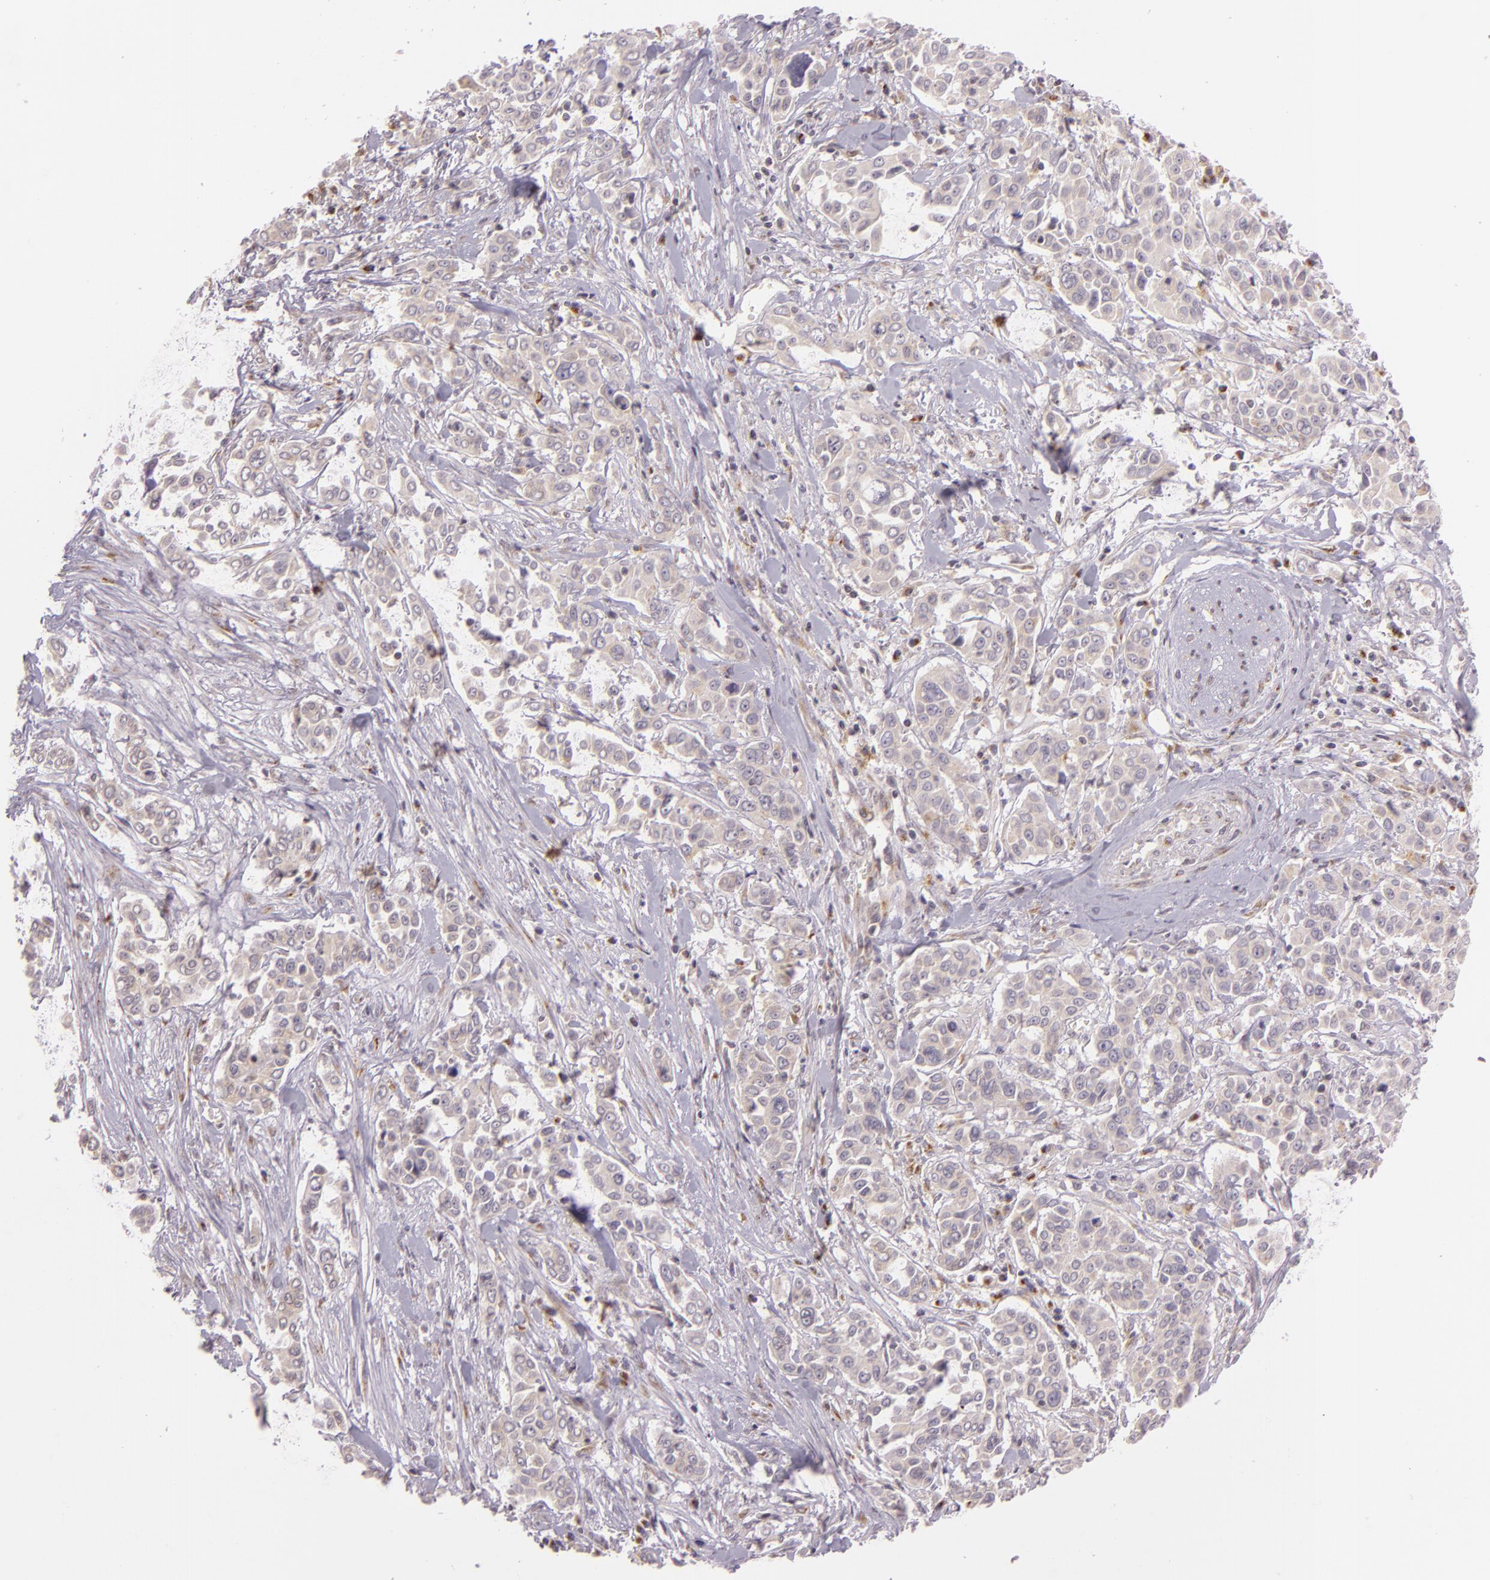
{"staining": {"intensity": "weak", "quantity": ">75%", "location": "cytoplasmic/membranous"}, "tissue": "pancreatic cancer", "cell_type": "Tumor cells", "image_type": "cancer", "snomed": [{"axis": "morphology", "description": "Adenocarcinoma, NOS"}, {"axis": "topography", "description": "Pancreas"}], "caption": "A low amount of weak cytoplasmic/membranous staining is appreciated in approximately >75% of tumor cells in pancreatic cancer (adenocarcinoma) tissue. (IHC, brightfield microscopy, high magnification).", "gene": "LGMN", "patient": {"sex": "female", "age": 52}}